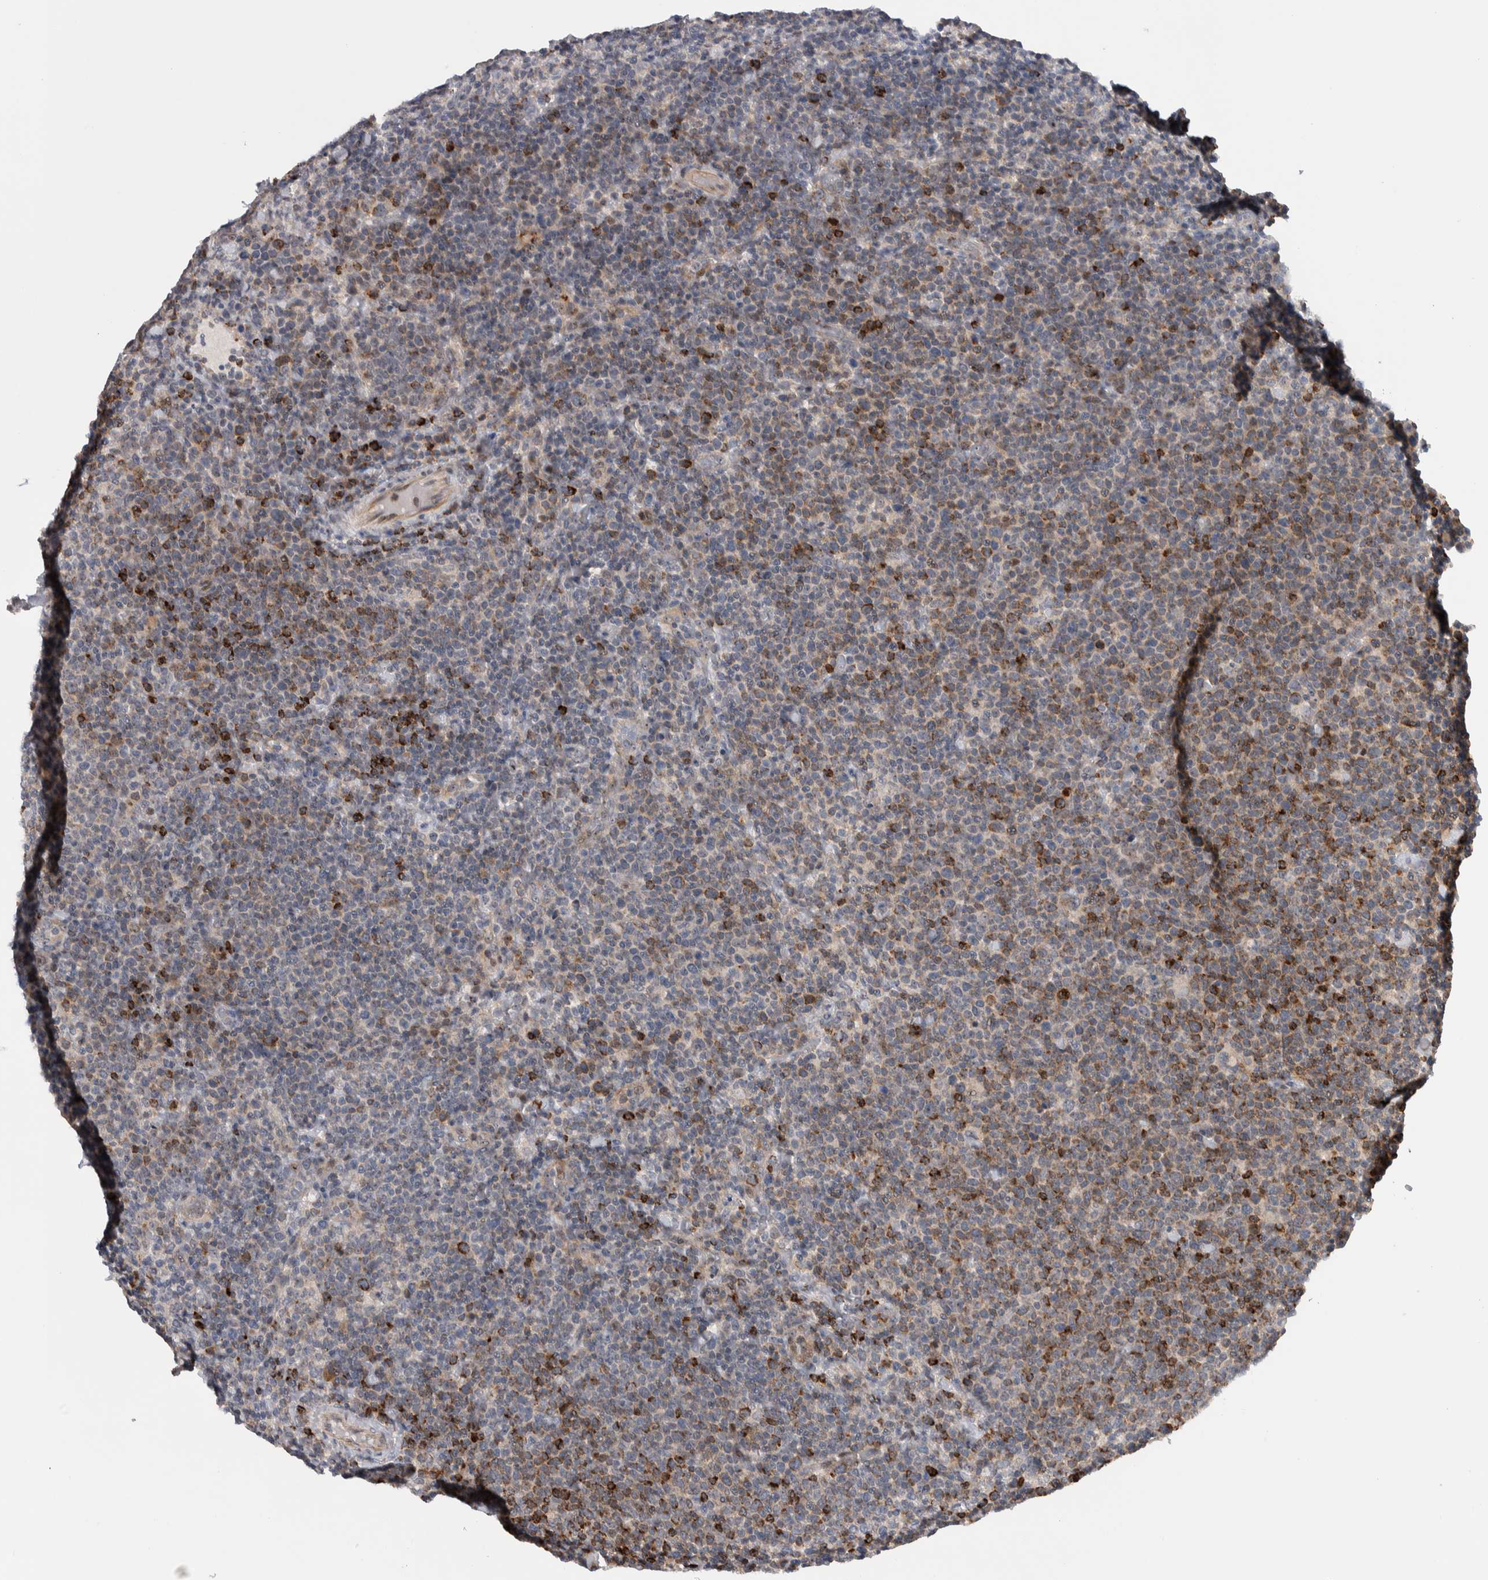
{"staining": {"intensity": "strong", "quantity": "25%-75%", "location": "cytoplasmic/membranous"}, "tissue": "lymphoma", "cell_type": "Tumor cells", "image_type": "cancer", "snomed": [{"axis": "morphology", "description": "Malignant lymphoma, non-Hodgkin's type, High grade"}, {"axis": "topography", "description": "Lymph node"}], "caption": "Protein expression by immunohistochemistry displays strong cytoplasmic/membranous expression in about 25%-75% of tumor cells in malignant lymphoma, non-Hodgkin's type (high-grade). Using DAB (3,3'-diaminobenzidine) (brown) and hematoxylin (blue) stains, captured at high magnification using brightfield microscopy.", "gene": "PRRG4", "patient": {"sex": "male", "age": 61}}